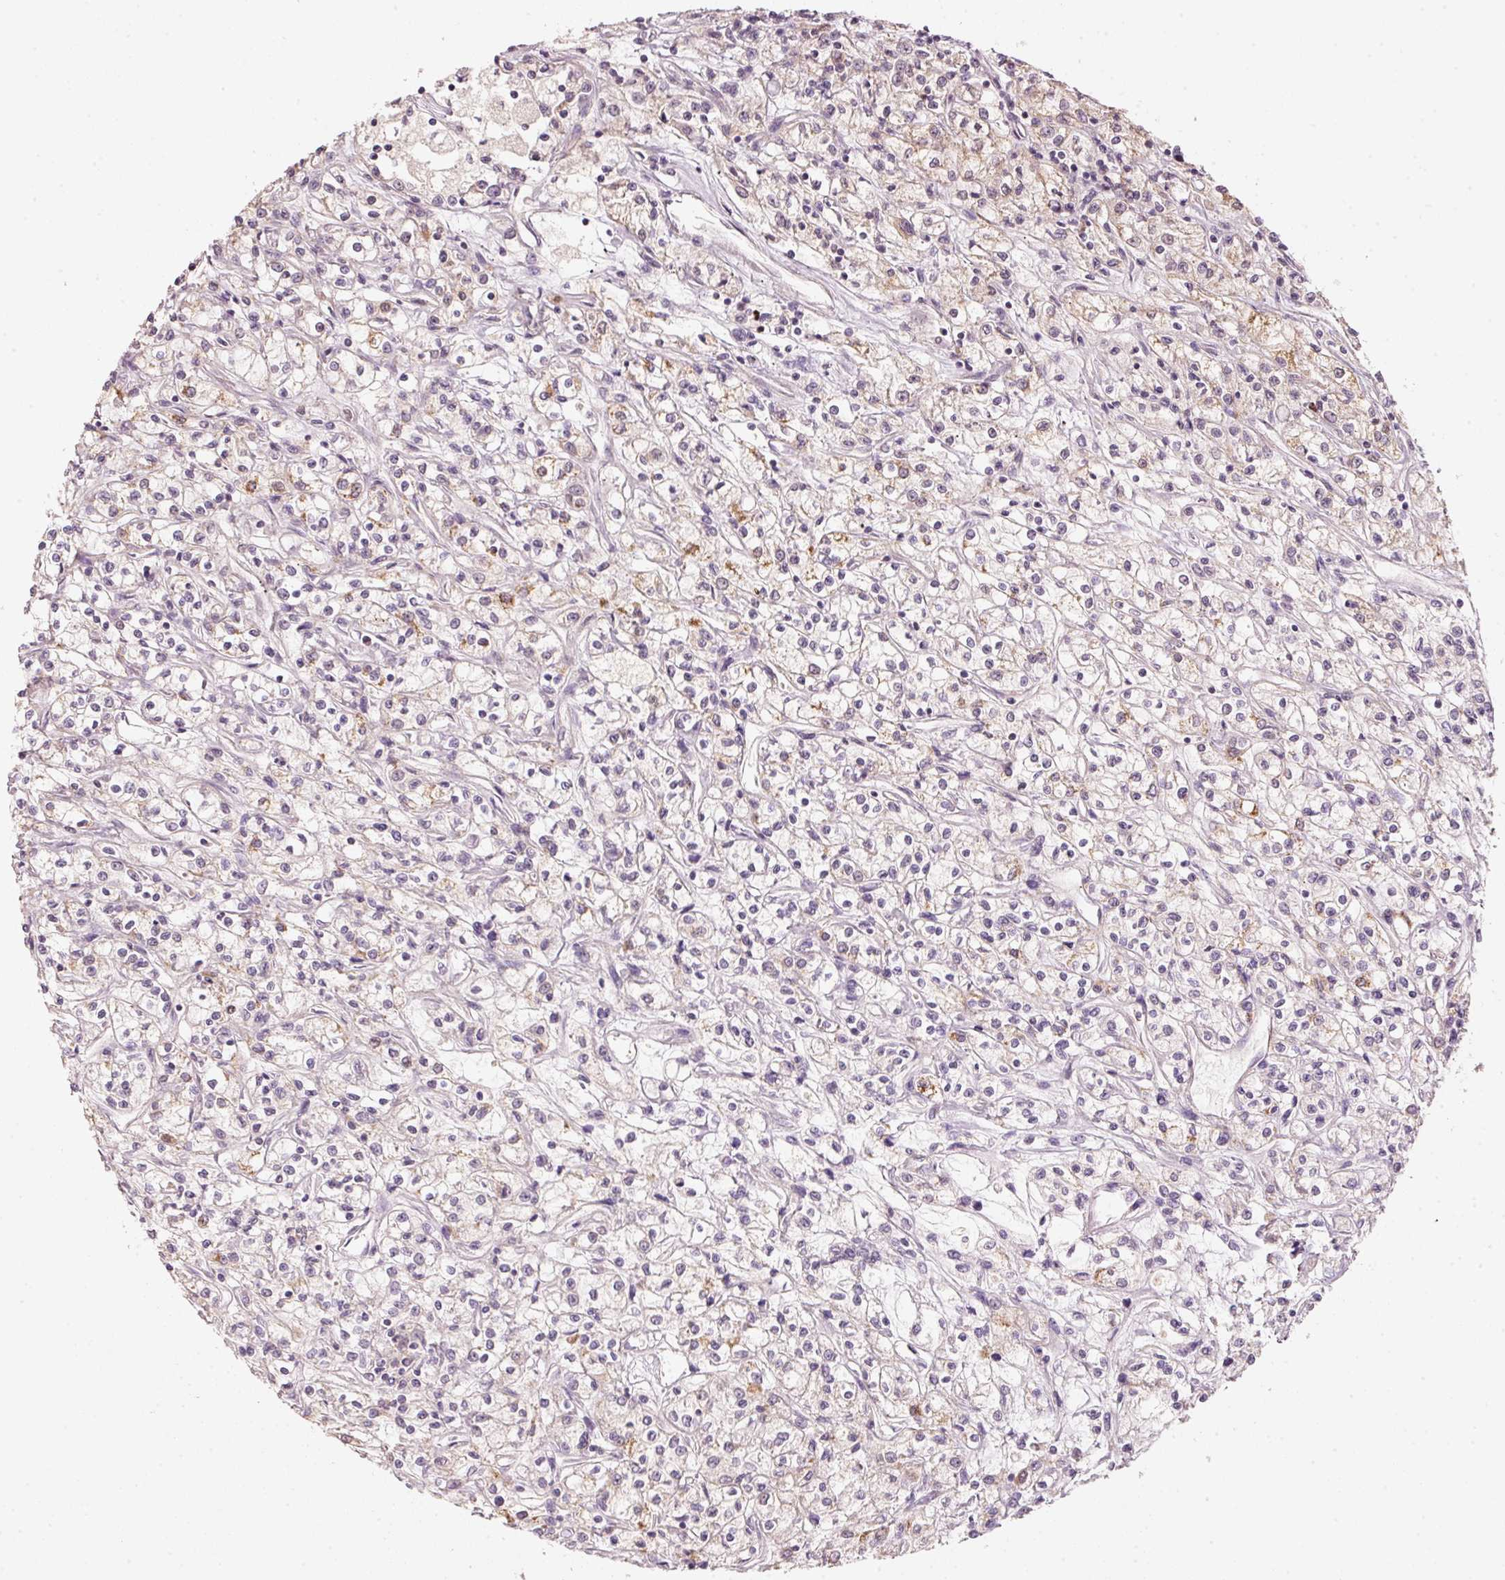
{"staining": {"intensity": "negative", "quantity": "none", "location": "none"}, "tissue": "renal cancer", "cell_type": "Tumor cells", "image_type": "cancer", "snomed": [{"axis": "morphology", "description": "Adenocarcinoma, NOS"}, {"axis": "topography", "description": "Kidney"}], "caption": "The micrograph demonstrates no significant staining in tumor cells of renal adenocarcinoma.", "gene": "ARHGAP22", "patient": {"sex": "female", "age": 59}}